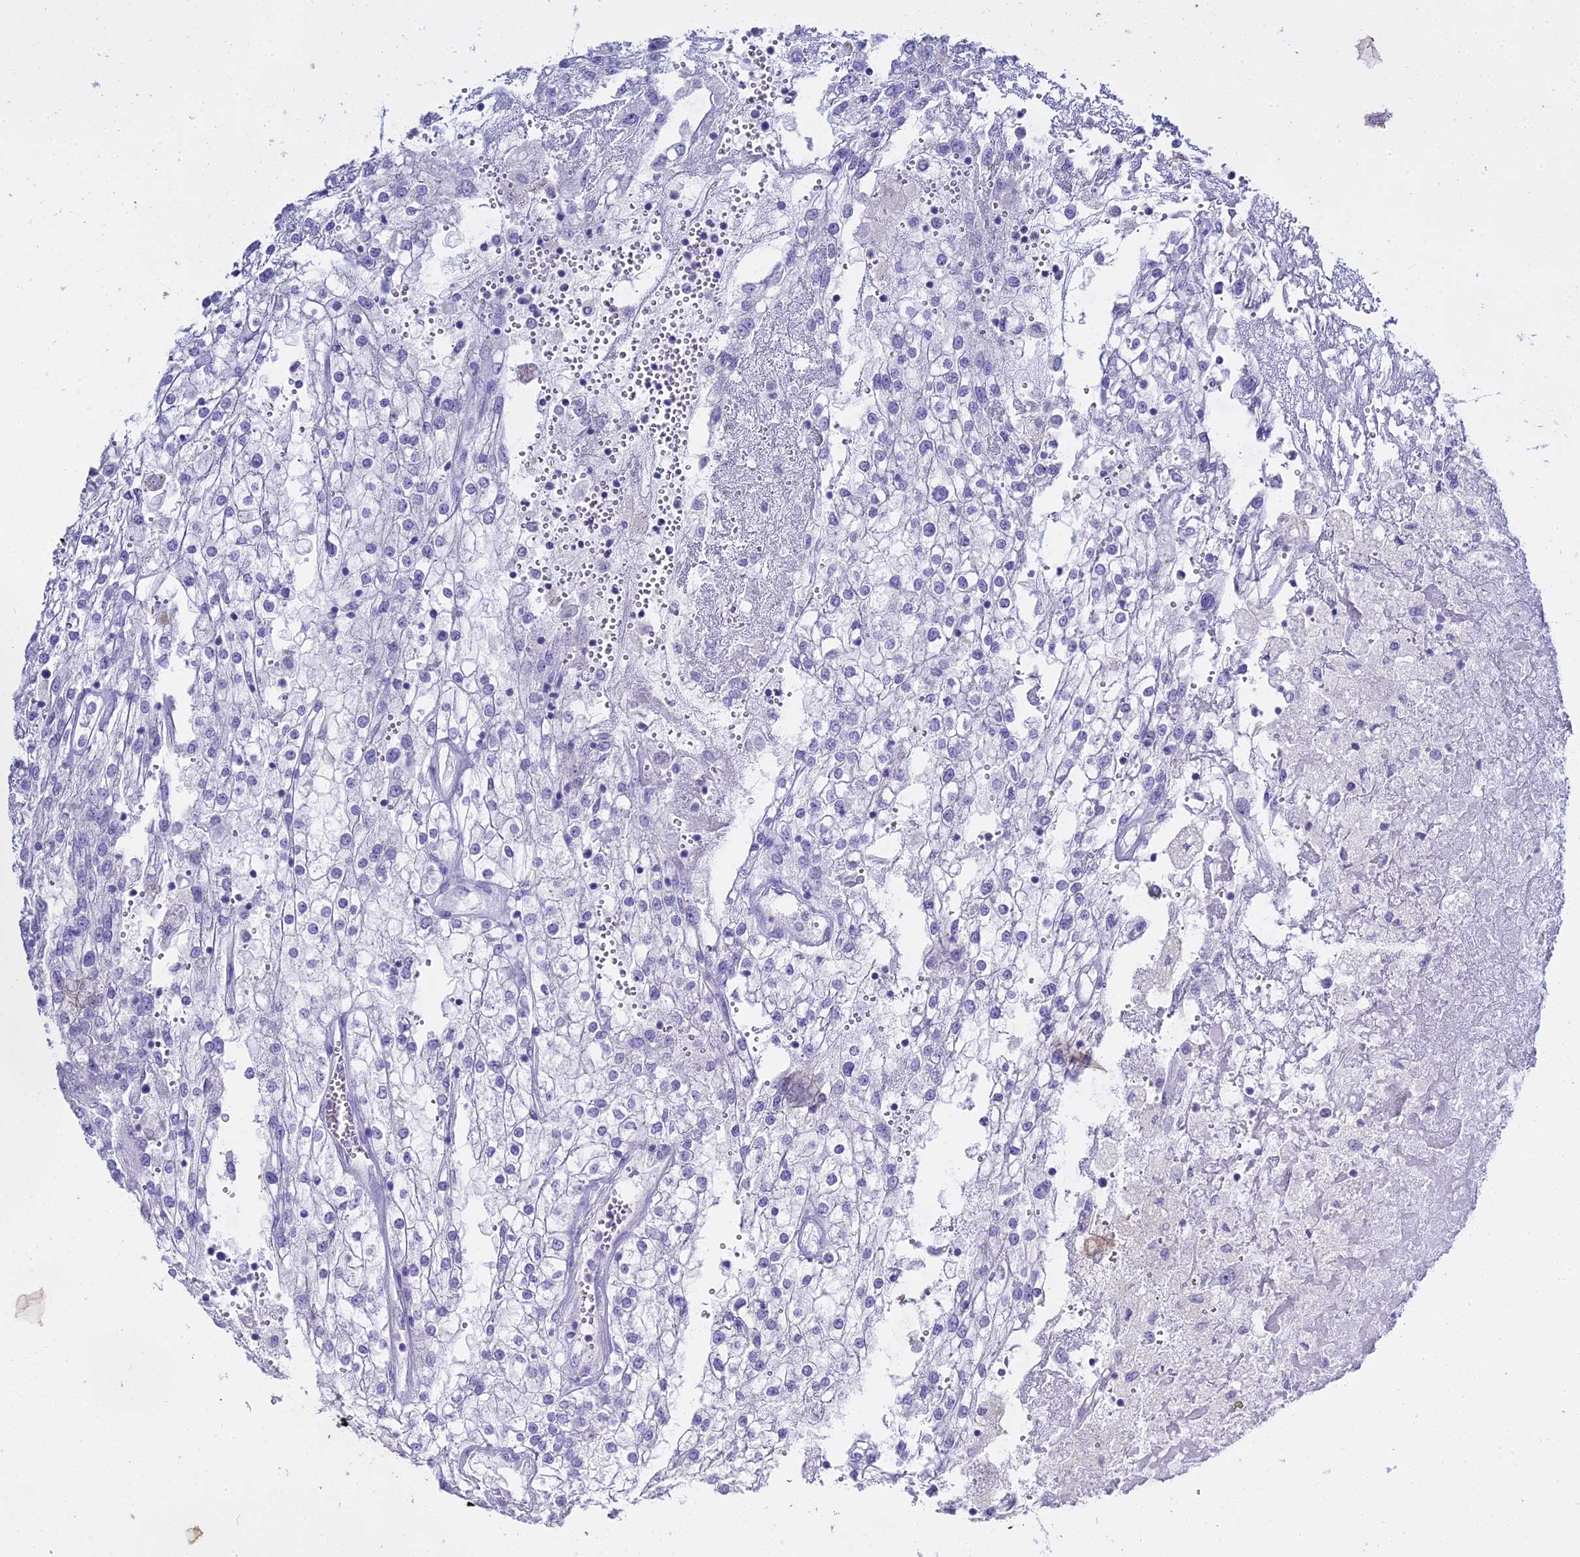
{"staining": {"intensity": "negative", "quantity": "none", "location": "none"}, "tissue": "renal cancer", "cell_type": "Tumor cells", "image_type": "cancer", "snomed": [{"axis": "morphology", "description": "Adenocarcinoma, NOS"}, {"axis": "topography", "description": "Kidney"}], "caption": "This photomicrograph is of renal cancer stained with IHC to label a protein in brown with the nuclei are counter-stained blue. There is no staining in tumor cells.", "gene": "S100A7", "patient": {"sex": "female", "age": 52}}